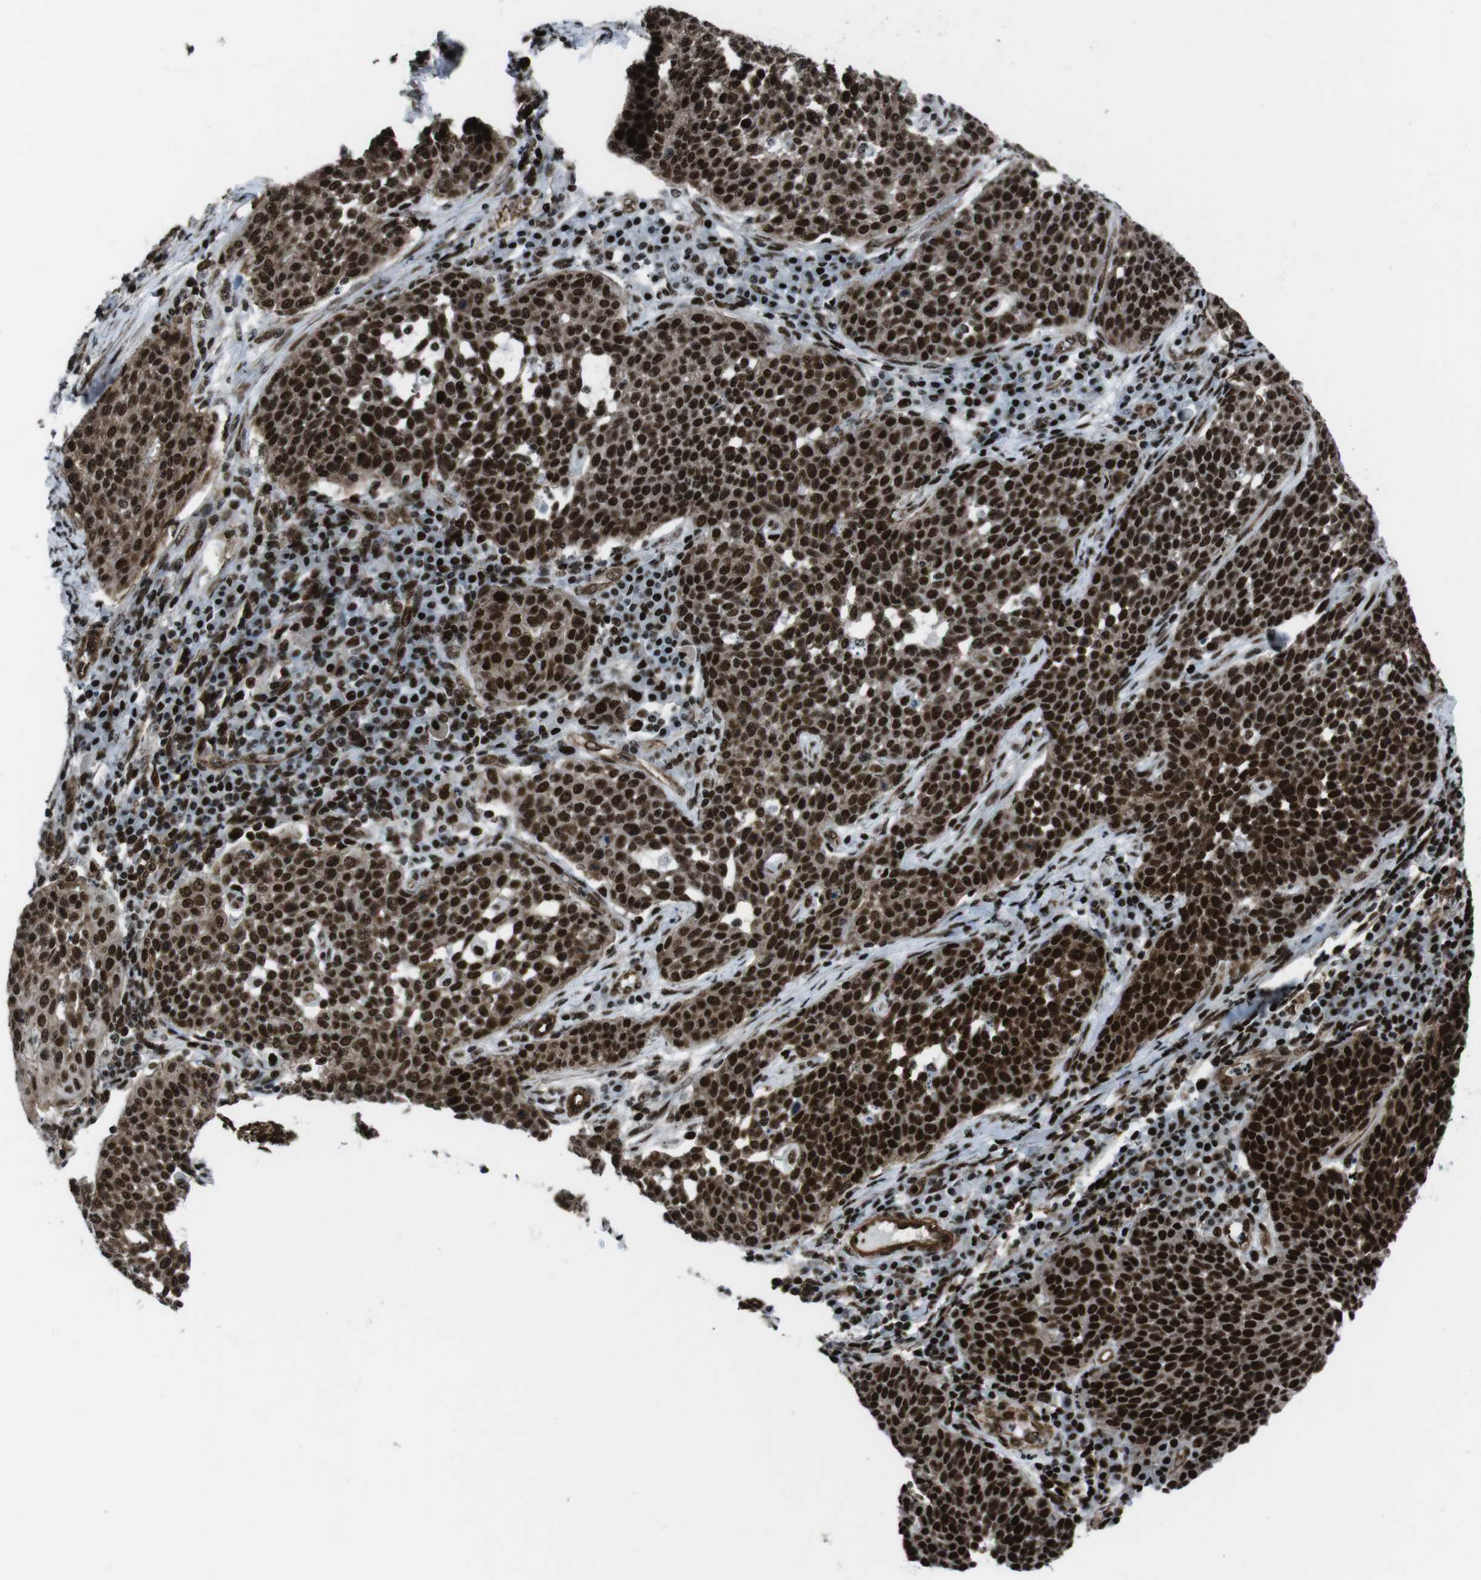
{"staining": {"intensity": "strong", "quantity": ">75%", "location": "cytoplasmic/membranous,nuclear"}, "tissue": "cervical cancer", "cell_type": "Tumor cells", "image_type": "cancer", "snomed": [{"axis": "morphology", "description": "Squamous cell carcinoma, NOS"}, {"axis": "topography", "description": "Cervix"}], "caption": "Cervical cancer (squamous cell carcinoma) stained with a protein marker reveals strong staining in tumor cells.", "gene": "HNRNPU", "patient": {"sex": "female", "age": 34}}